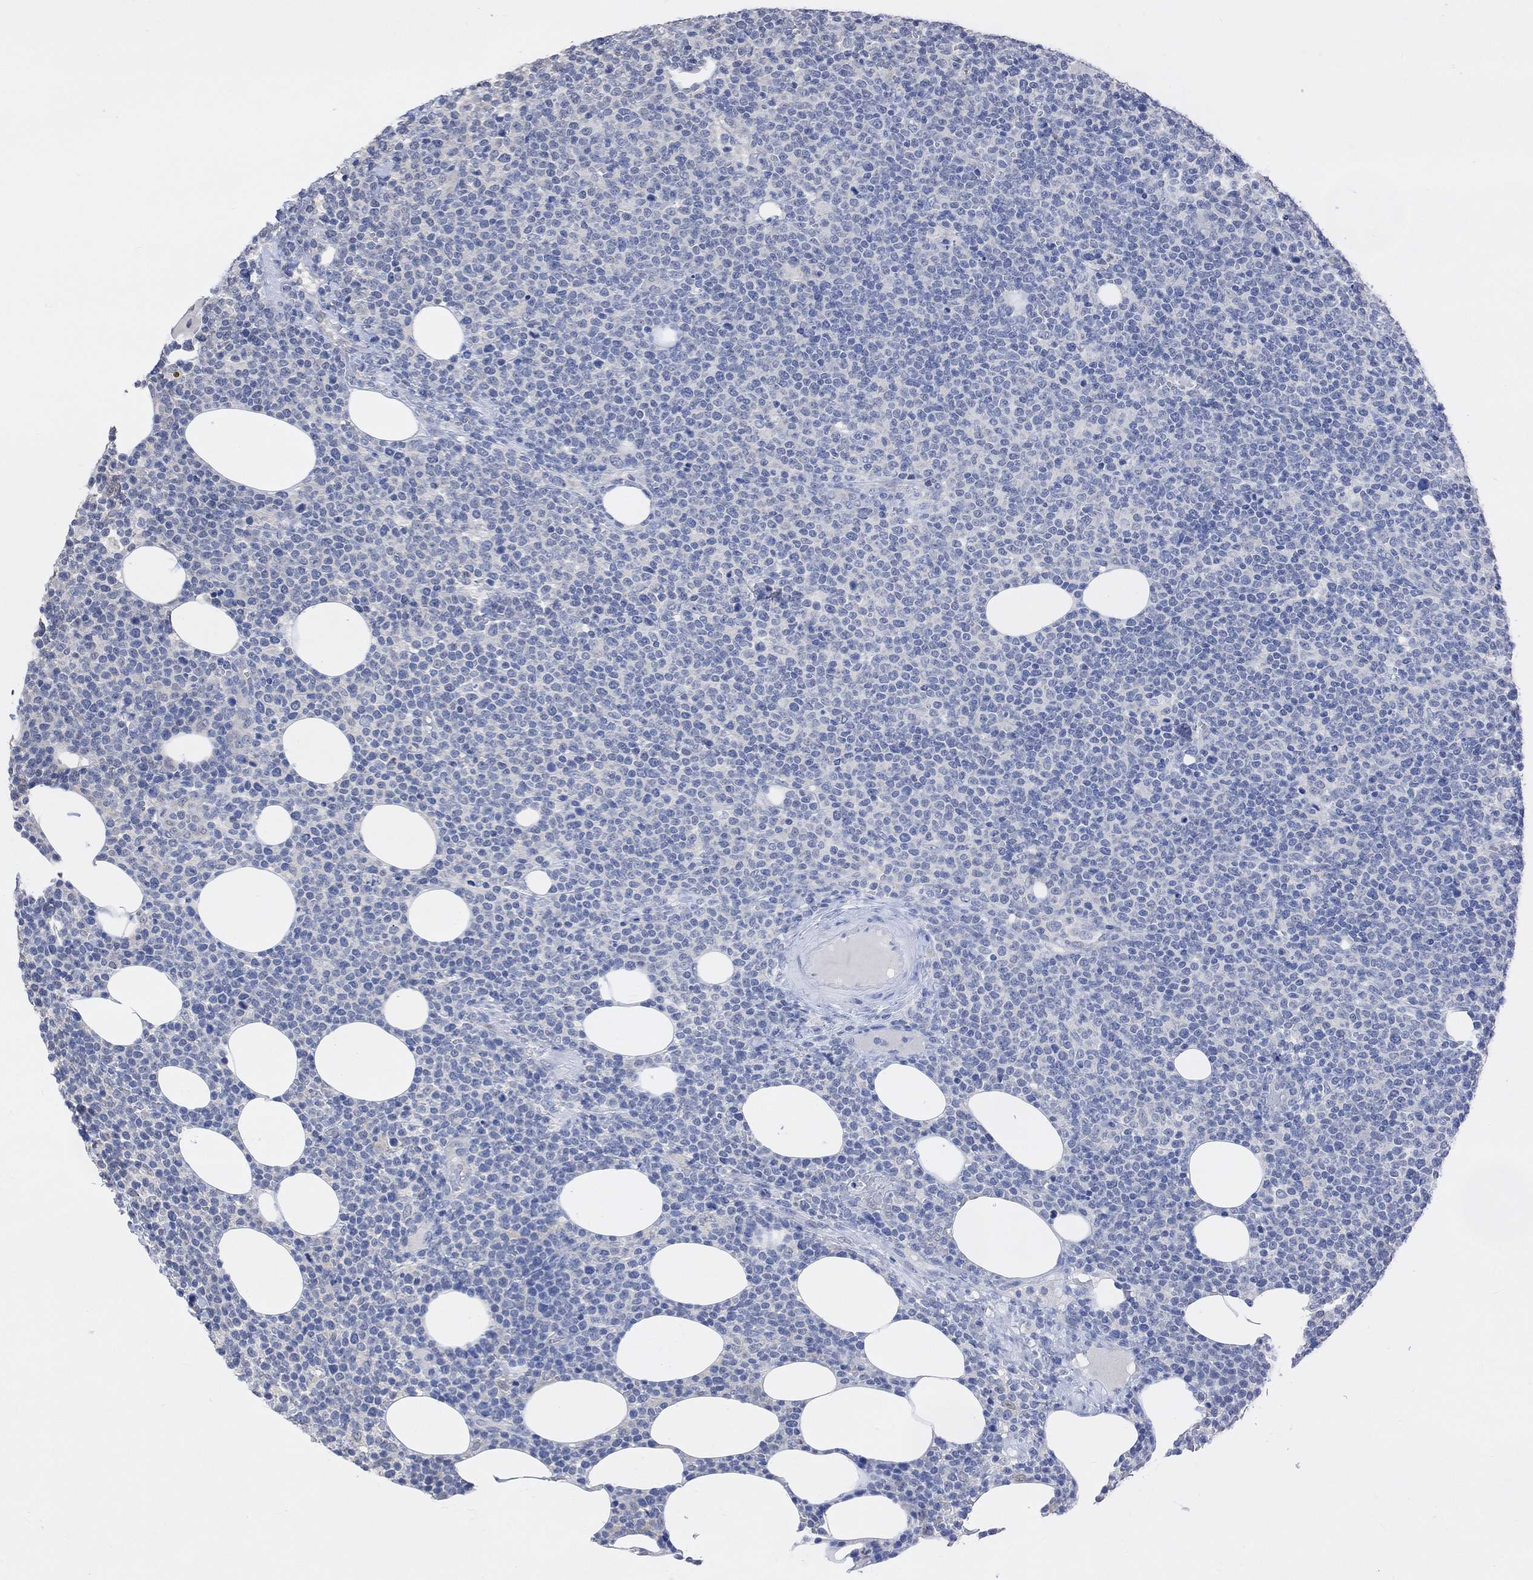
{"staining": {"intensity": "negative", "quantity": "none", "location": "none"}, "tissue": "lymphoma", "cell_type": "Tumor cells", "image_type": "cancer", "snomed": [{"axis": "morphology", "description": "Malignant lymphoma, non-Hodgkin's type, High grade"}, {"axis": "topography", "description": "Lymph node"}], "caption": "IHC photomicrograph of lymphoma stained for a protein (brown), which exhibits no positivity in tumor cells.", "gene": "MUC1", "patient": {"sex": "male", "age": 61}}